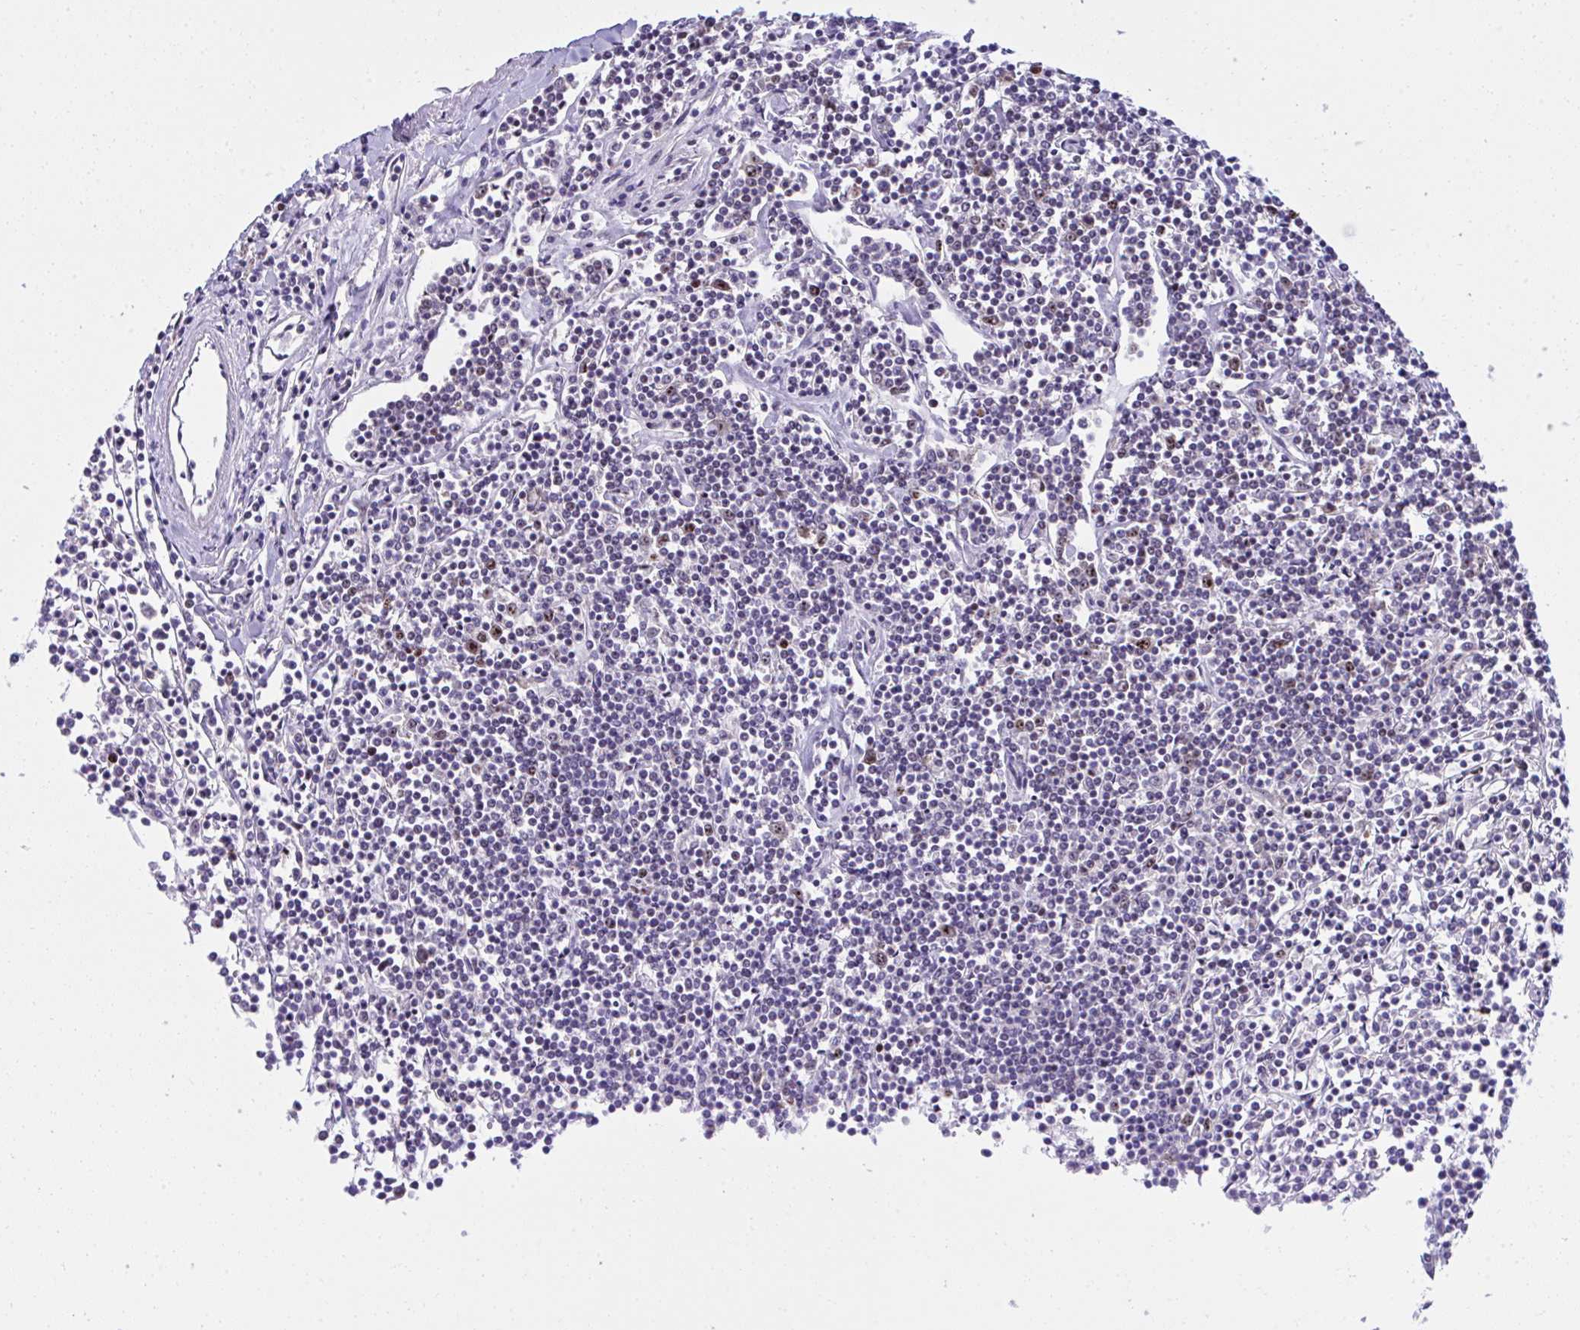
{"staining": {"intensity": "moderate", "quantity": "<25%", "location": "nuclear"}, "tissue": "lymphoma", "cell_type": "Tumor cells", "image_type": "cancer", "snomed": [{"axis": "morphology", "description": "Malignant lymphoma, non-Hodgkin's type, Low grade"}, {"axis": "topography", "description": "Spleen"}], "caption": "Immunohistochemistry (DAB (3,3'-diaminobenzidine)) staining of human lymphoma exhibits moderate nuclear protein positivity in approximately <25% of tumor cells.", "gene": "CEP72", "patient": {"sex": "female", "age": 19}}